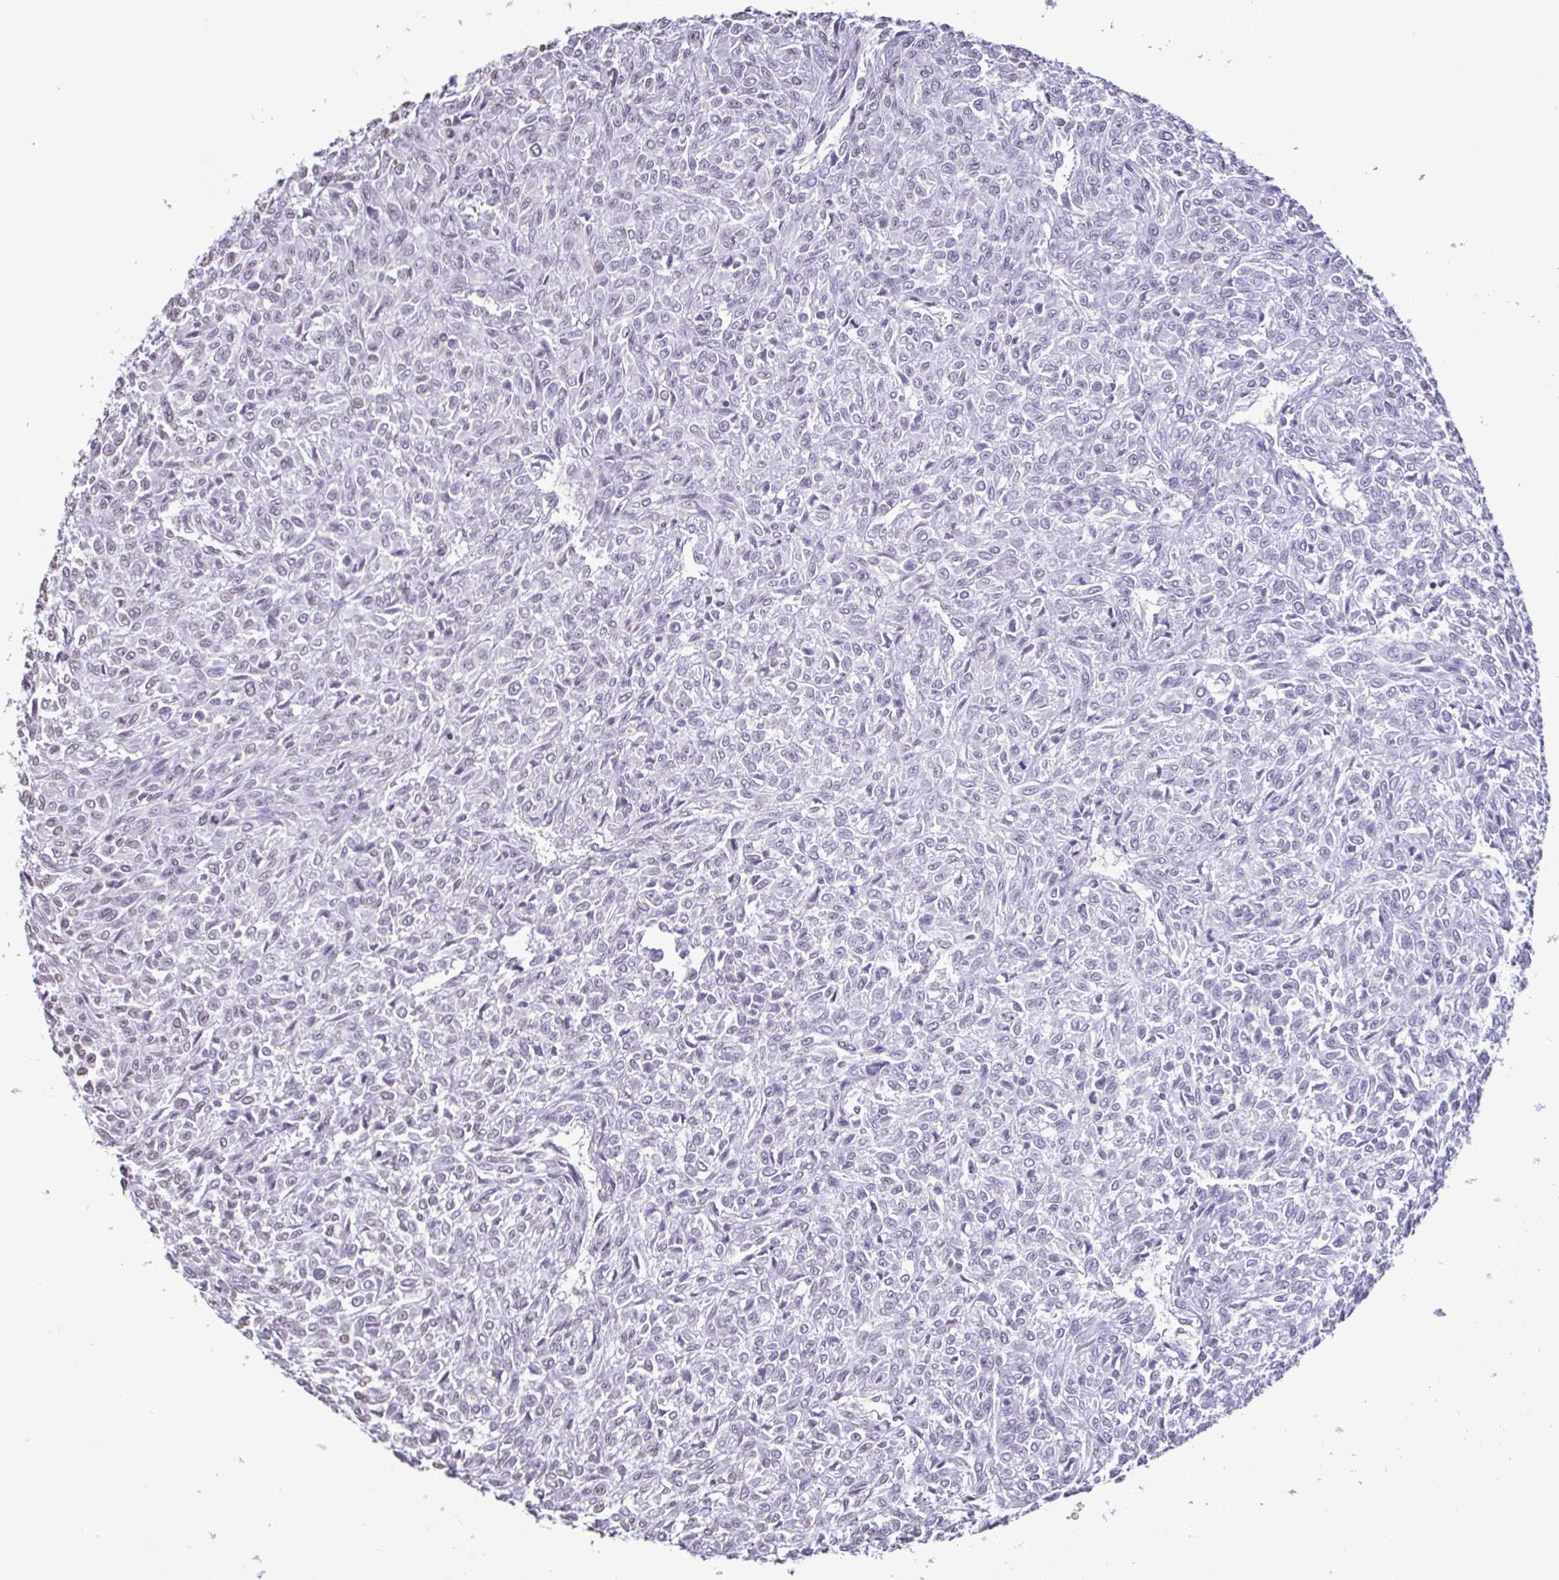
{"staining": {"intensity": "negative", "quantity": "none", "location": "none"}, "tissue": "renal cancer", "cell_type": "Tumor cells", "image_type": "cancer", "snomed": [{"axis": "morphology", "description": "Adenocarcinoma, NOS"}, {"axis": "topography", "description": "Kidney"}], "caption": "This is an immunohistochemistry photomicrograph of adenocarcinoma (renal). There is no expression in tumor cells.", "gene": "VCY1B", "patient": {"sex": "male", "age": 58}}